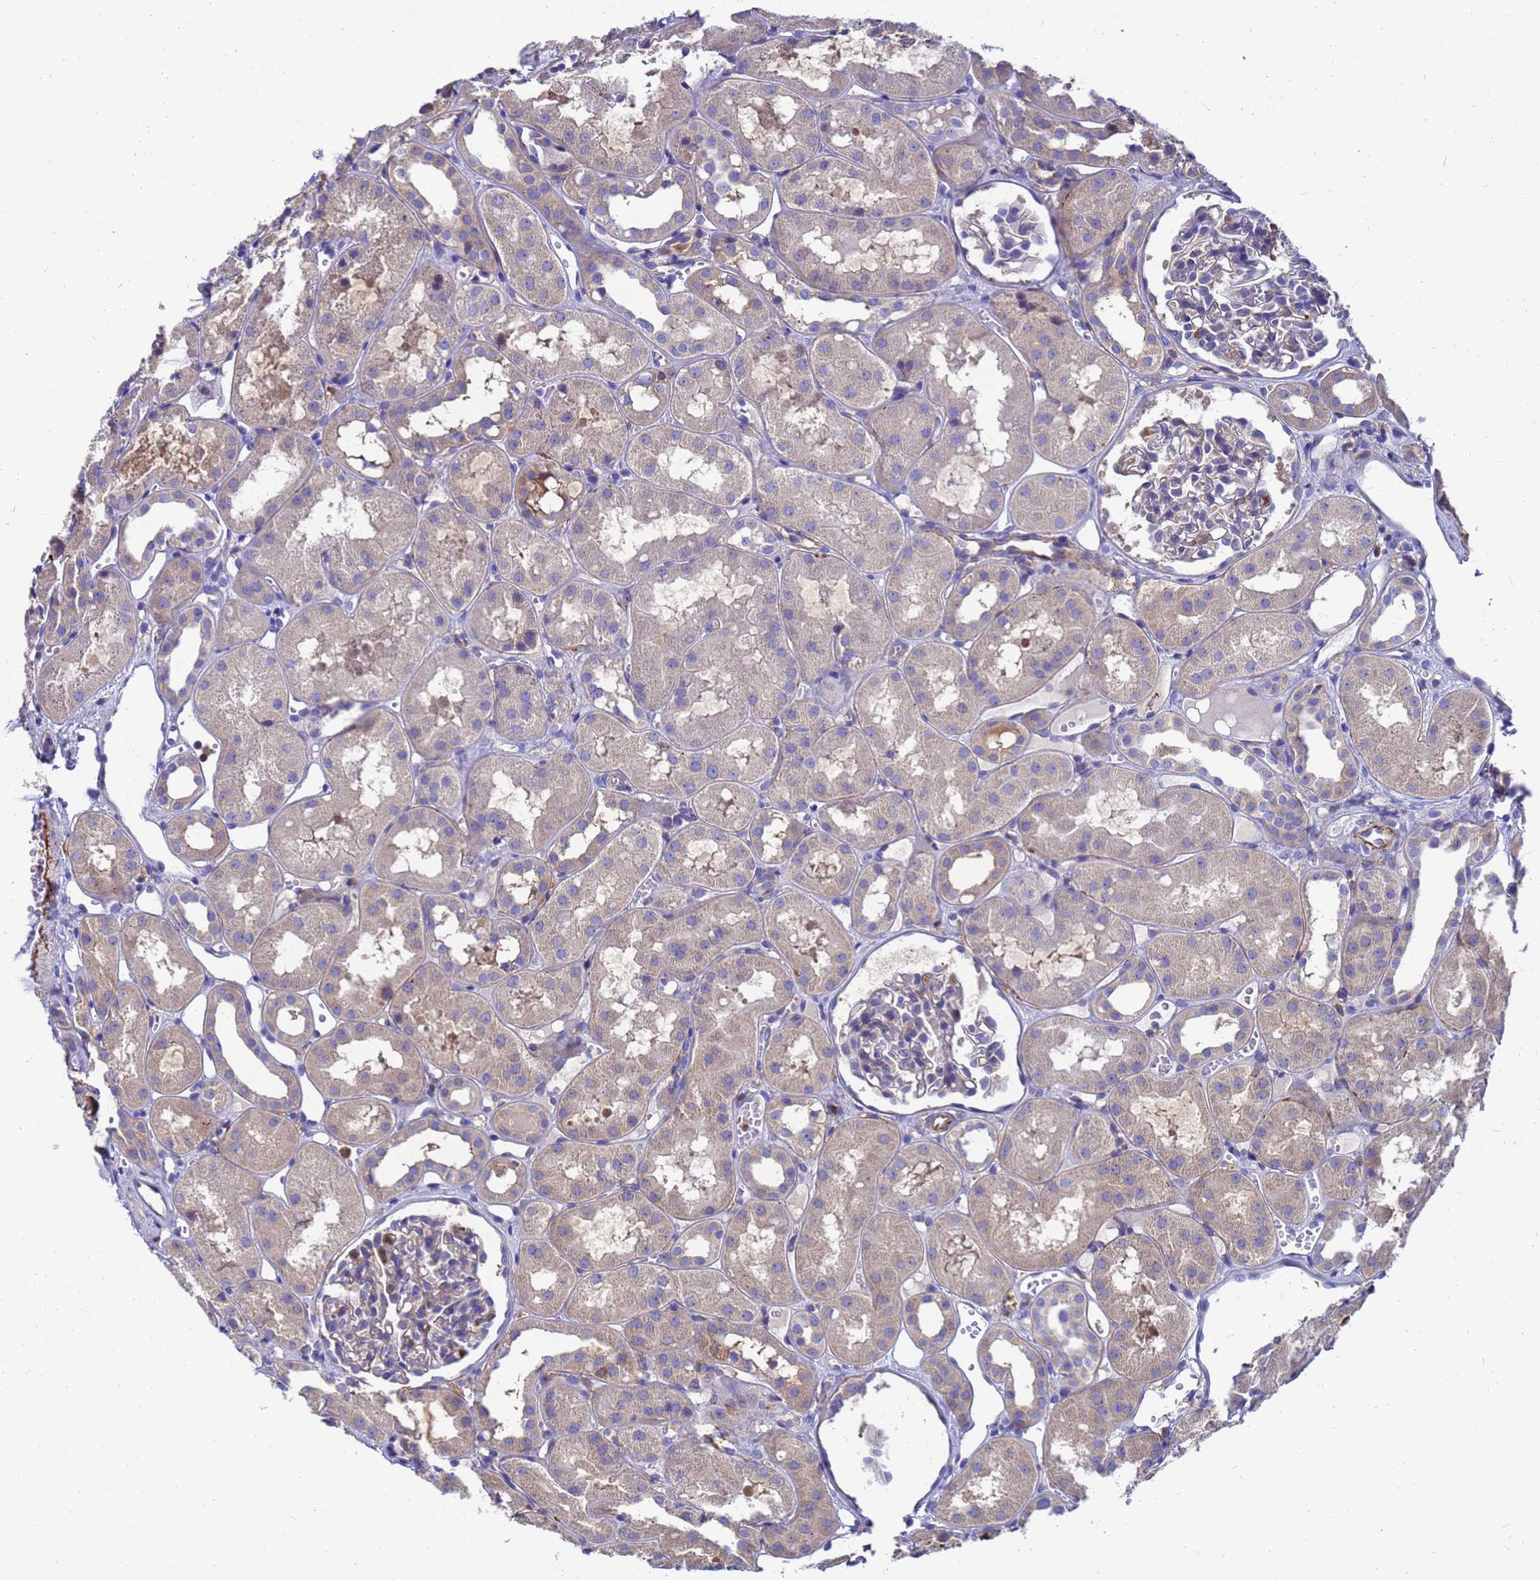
{"staining": {"intensity": "negative", "quantity": "none", "location": "none"}, "tissue": "kidney", "cell_type": "Cells in glomeruli", "image_type": "normal", "snomed": [{"axis": "morphology", "description": "Normal tissue, NOS"}, {"axis": "topography", "description": "Kidney"}], "caption": "A histopathology image of kidney stained for a protein displays no brown staining in cells in glomeruli. (Brightfield microscopy of DAB (3,3'-diaminobenzidine) IHC at high magnification).", "gene": "ZNF235", "patient": {"sex": "male", "age": 16}}